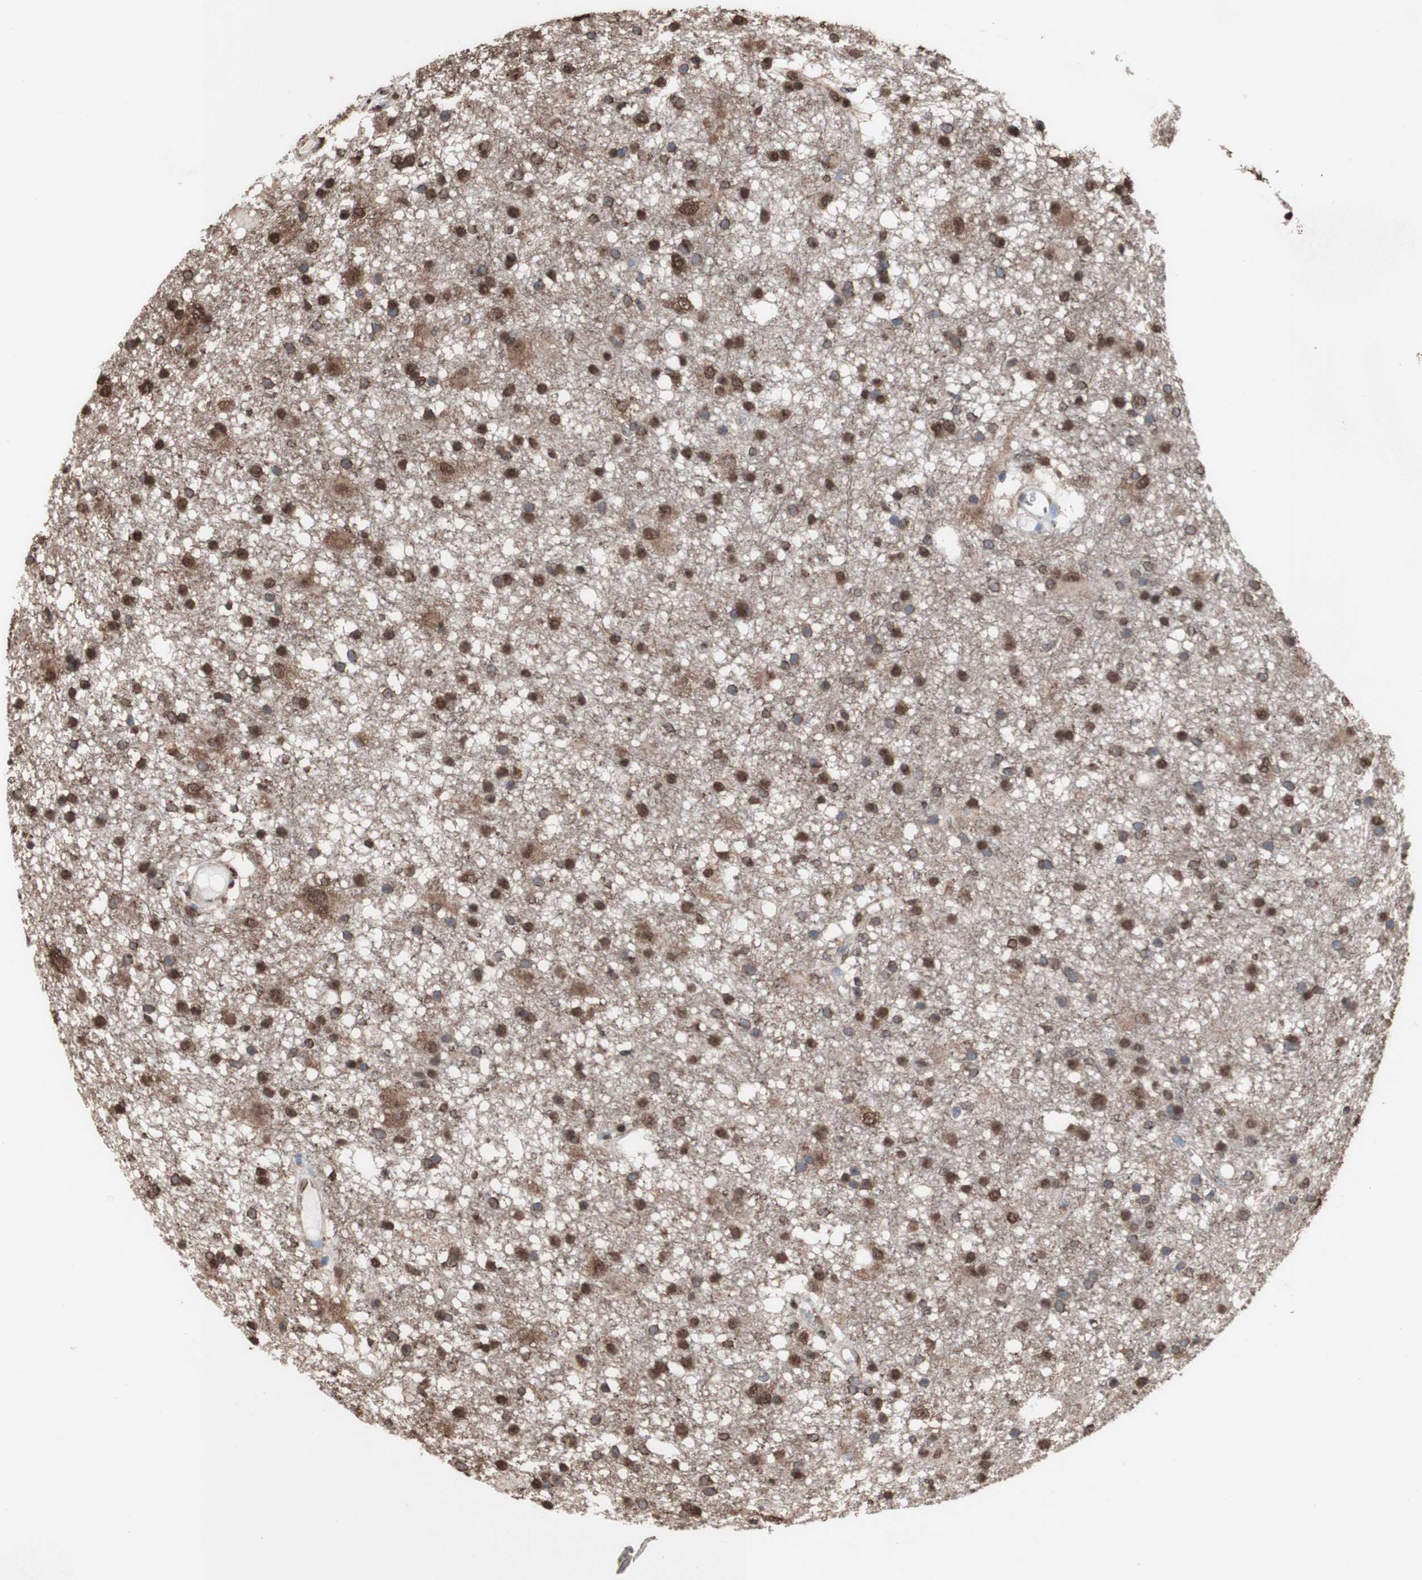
{"staining": {"intensity": "strong", "quantity": ">75%", "location": "cytoplasmic/membranous,nuclear"}, "tissue": "glioma", "cell_type": "Tumor cells", "image_type": "cancer", "snomed": [{"axis": "morphology", "description": "Glioma, malignant, High grade"}, {"axis": "topography", "description": "Brain"}], "caption": "This is an image of IHC staining of malignant high-grade glioma, which shows strong positivity in the cytoplasmic/membranous and nuclear of tumor cells.", "gene": "PIDD1", "patient": {"sex": "female", "age": 59}}